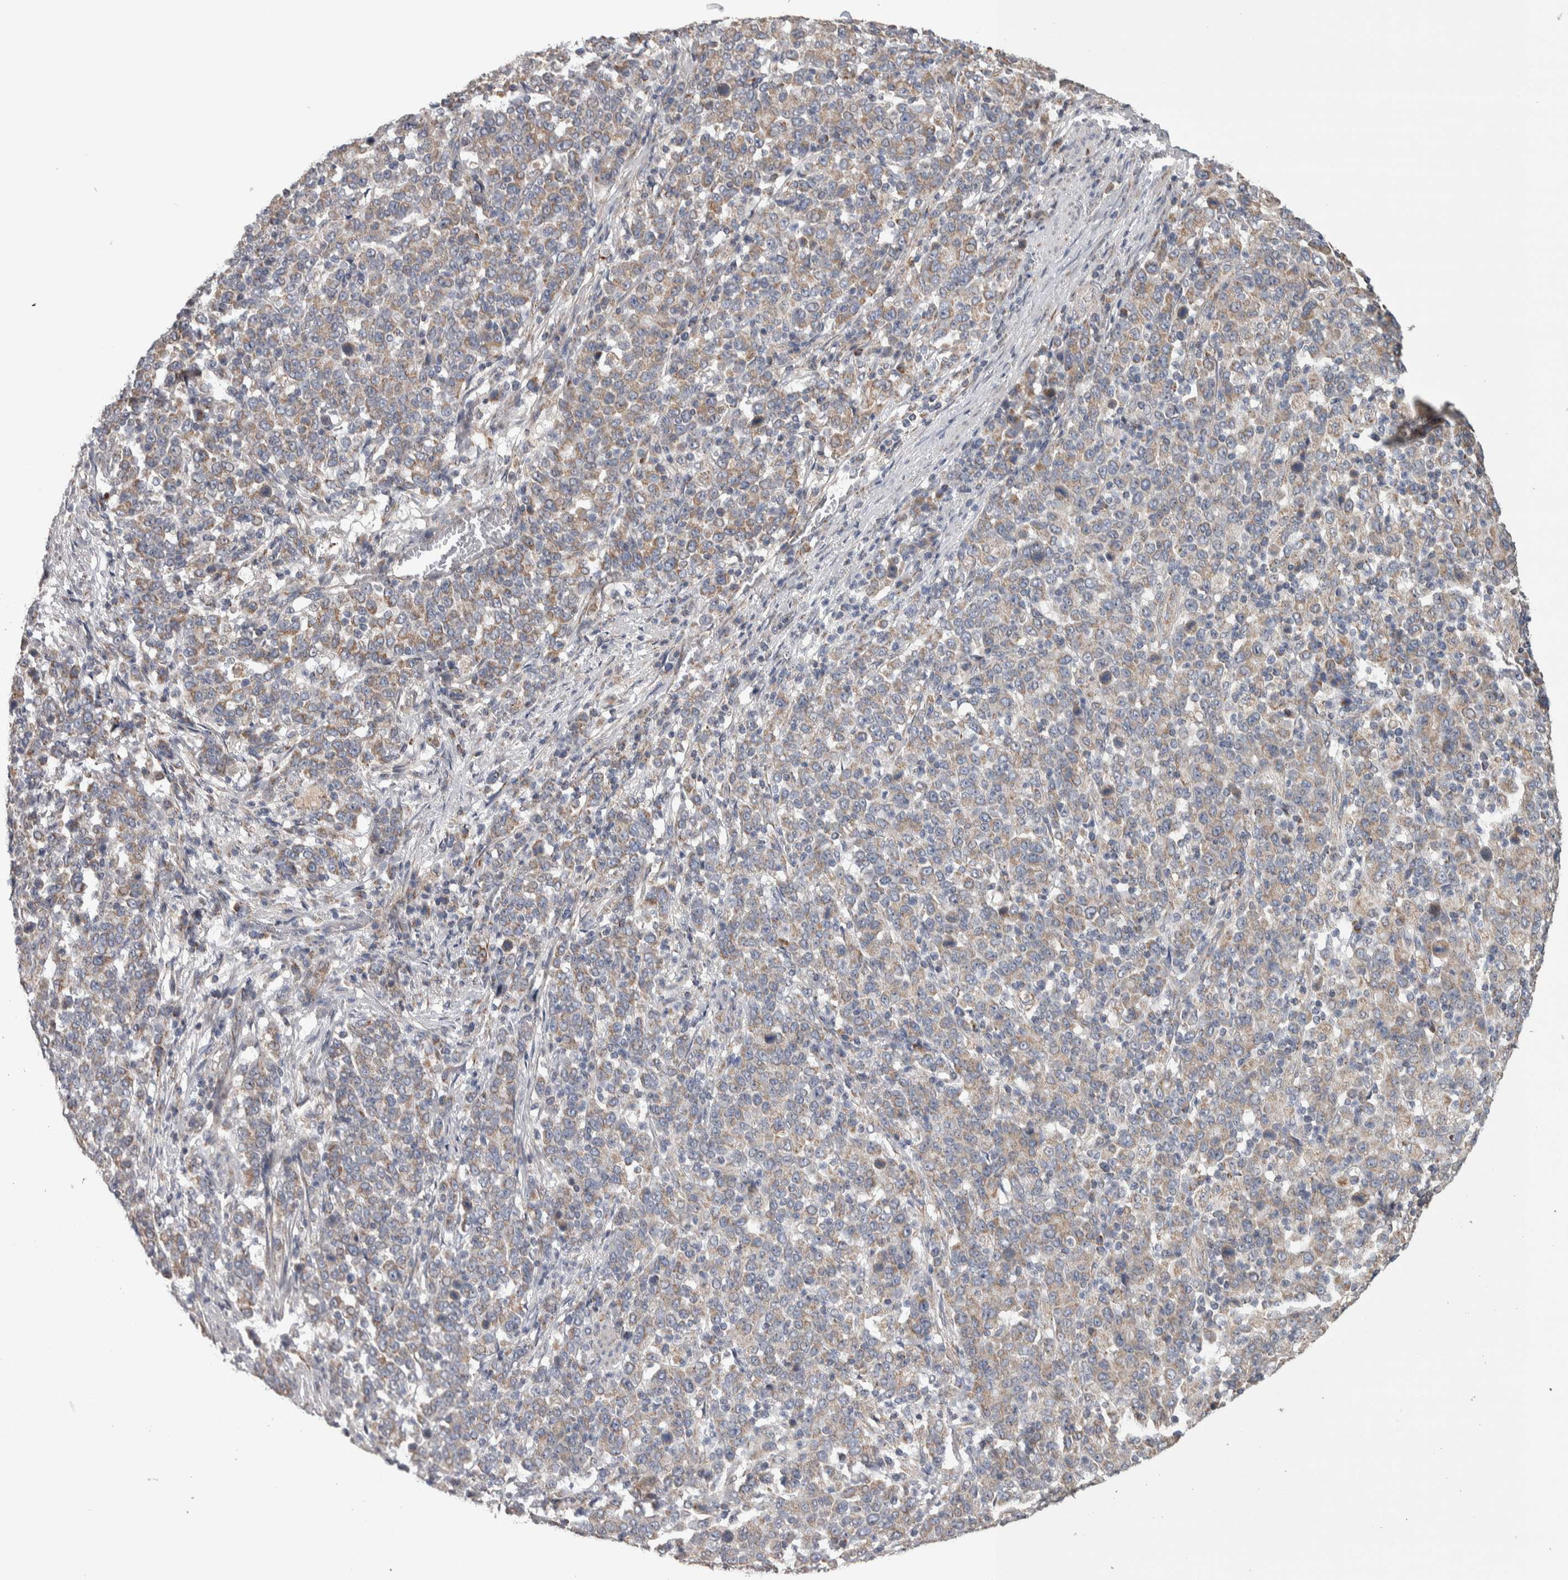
{"staining": {"intensity": "weak", "quantity": ">75%", "location": "cytoplasmic/membranous"}, "tissue": "stomach cancer", "cell_type": "Tumor cells", "image_type": "cancer", "snomed": [{"axis": "morphology", "description": "Adenocarcinoma, NOS"}, {"axis": "topography", "description": "Stomach, upper"}], "caption": "The image reveals staining of stomach adenocarcinoma, revealing weak cytoplasmic/membranous protein staining (brown color) within tumor cells.", "gene": "SCO1", "patient": {"sex": "male", "age": 69}}